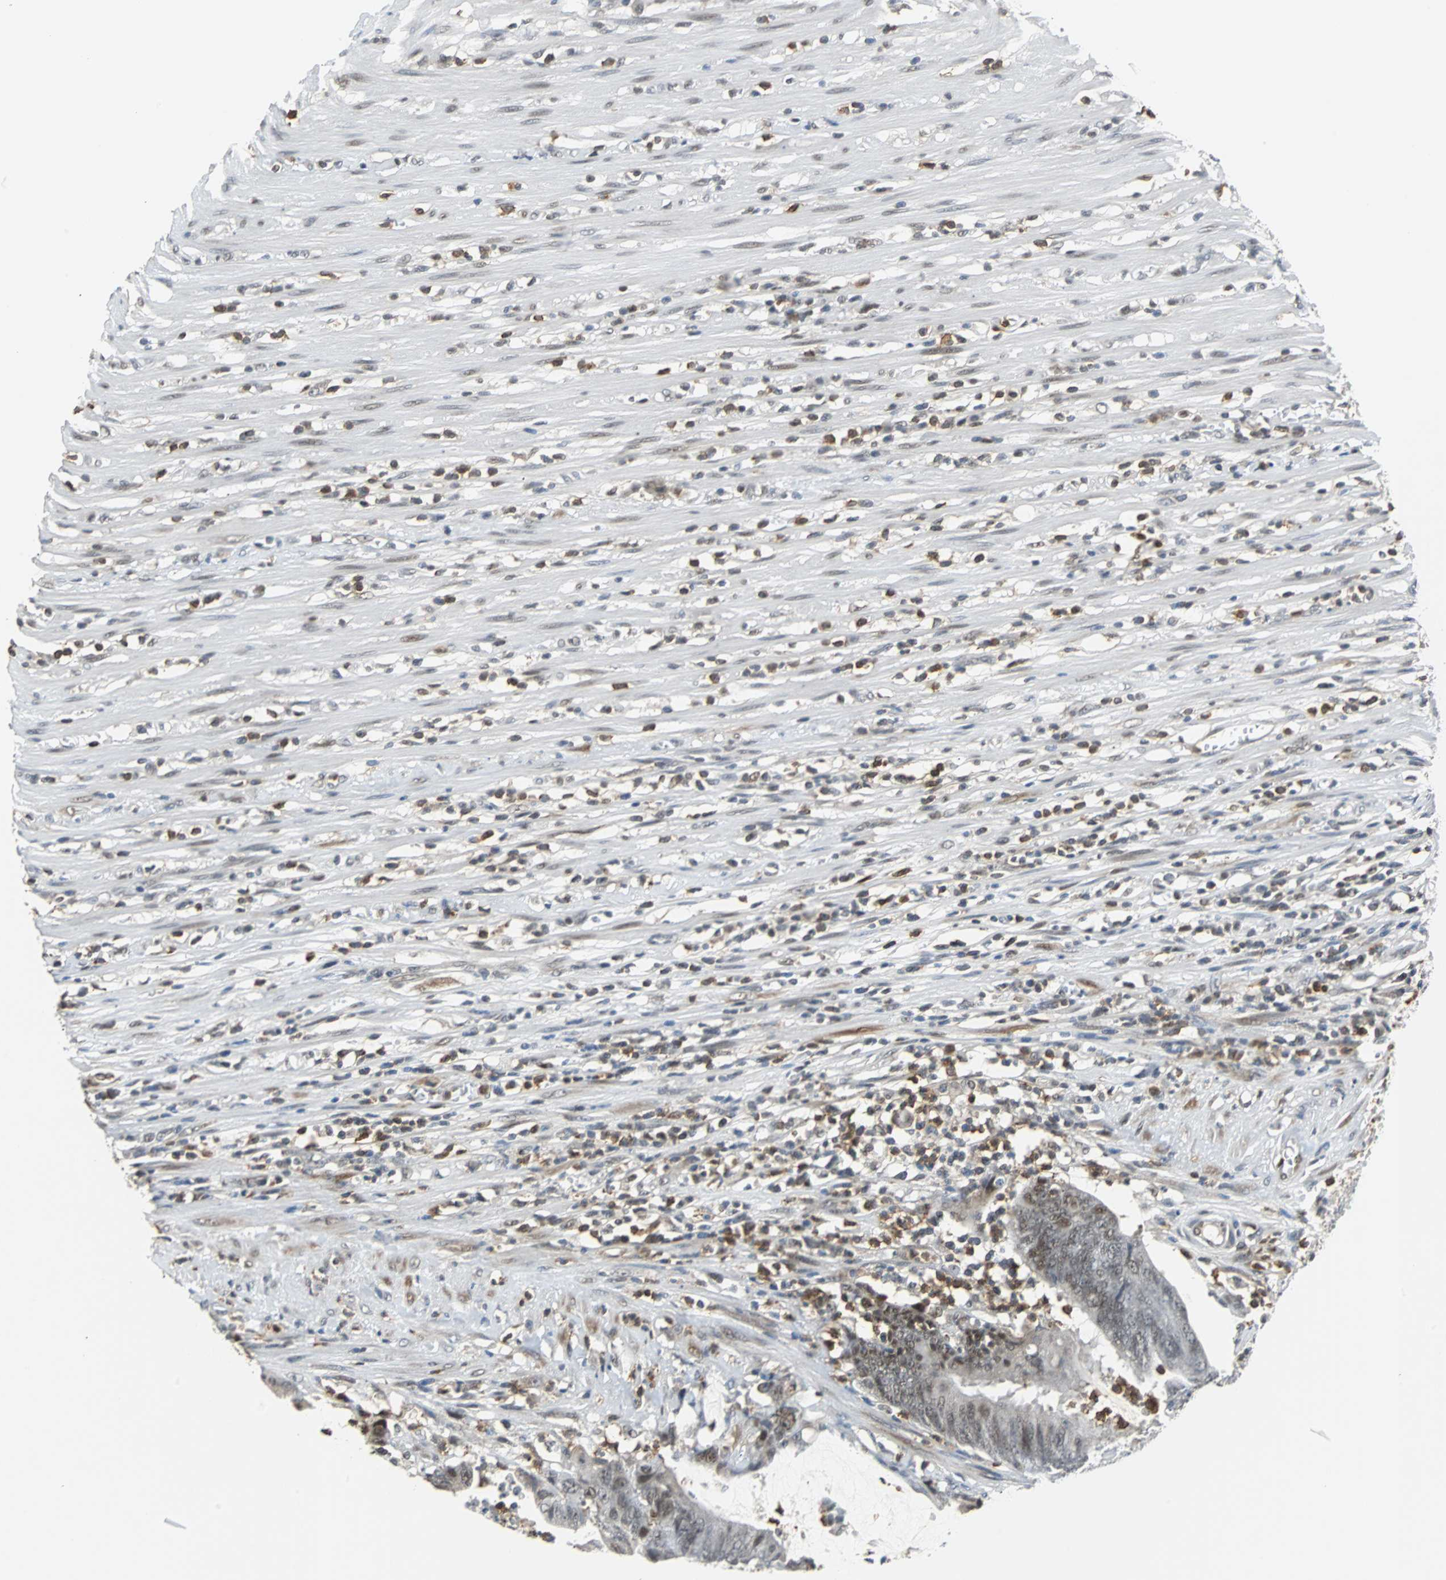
{"staining": {"intensity": "moderate", "quantity": "<25%", "location": "nuclear"}, "tissue": "colorectal cancer", "cell_type": "Tumor cells", "image_type": "cancer", "snomed": [{"axis": "morphology", "description": "Adenocarcinoma, NOS"}, {"axis": "topography", "description": "Rectum"}], "caption": "High-magnification brightfield microscopy of colorectal cancer stained with DAB (brown) and counterstained with hematoxylin (blue). tumor cells exhibit moderate nuclear expression is seen in about<25% of cells.", "gene": "SIRT1", "patient": {"sex": "female", "age": 66}}